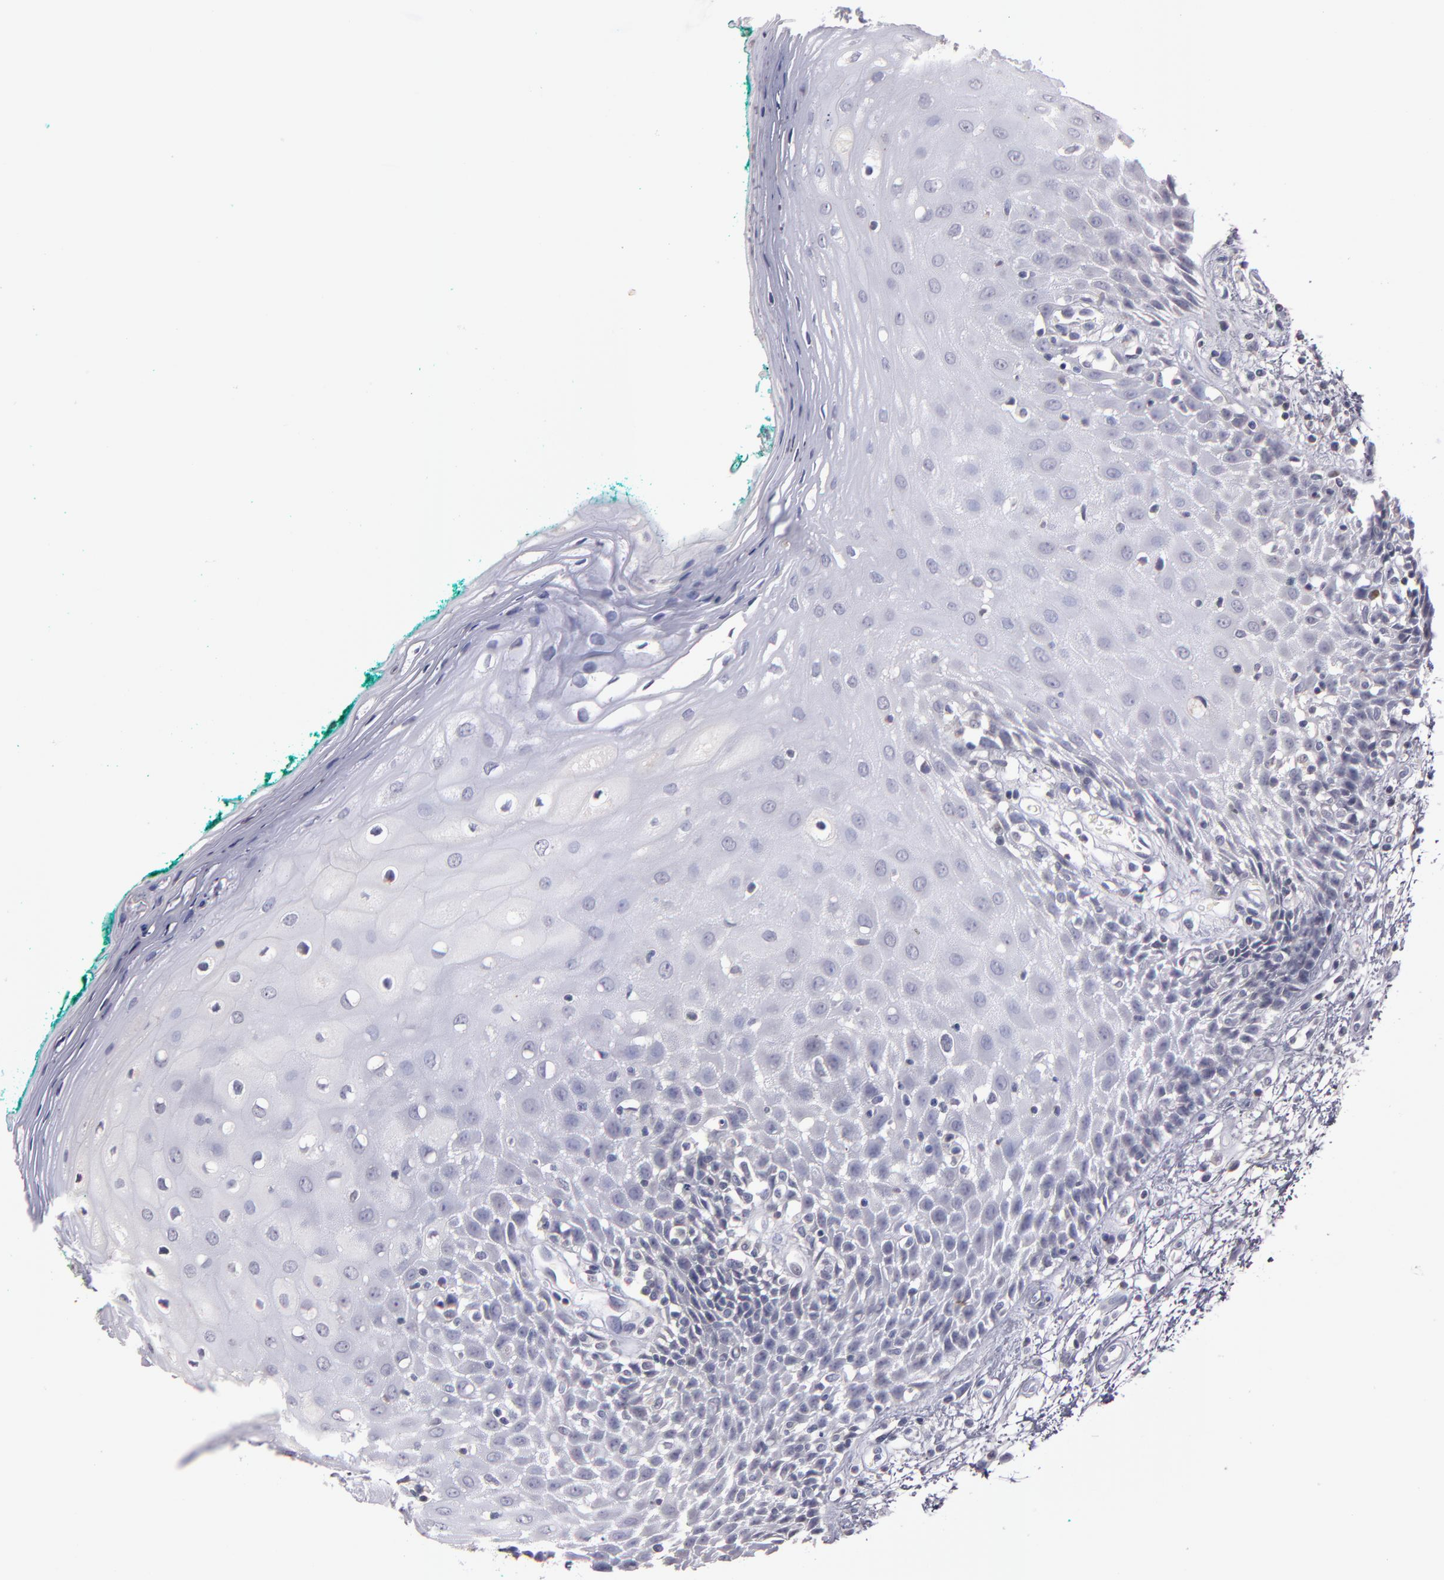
{"staining": {"intensity": "negative", "quantity": "none", "location": "none"}, "tissue": "oral mucosa", "cell_type": "Squamous epithelial cells", "image_type": "normal", "snomed": [{"axis": "morphology", "description": "Normal tissue, NOS"}, {"axis": "morphology", "description": "Squamous cell carcinoma, NOS"}, {"axis": "topography", "description": "Skeletal muscle"}, {"axis": "topography", "description": "Oral tissue"}, {"axis": "topography", "description": "Head-Neck"}], "caption": "A high-resolution photomicrograph shows IHC staining of unremarkable oral mucosa, which demonstrates no significant positivity in squamous epithelial cells.", "gene": "SOX10", "patient": {"sex": "female", "age": 84}}